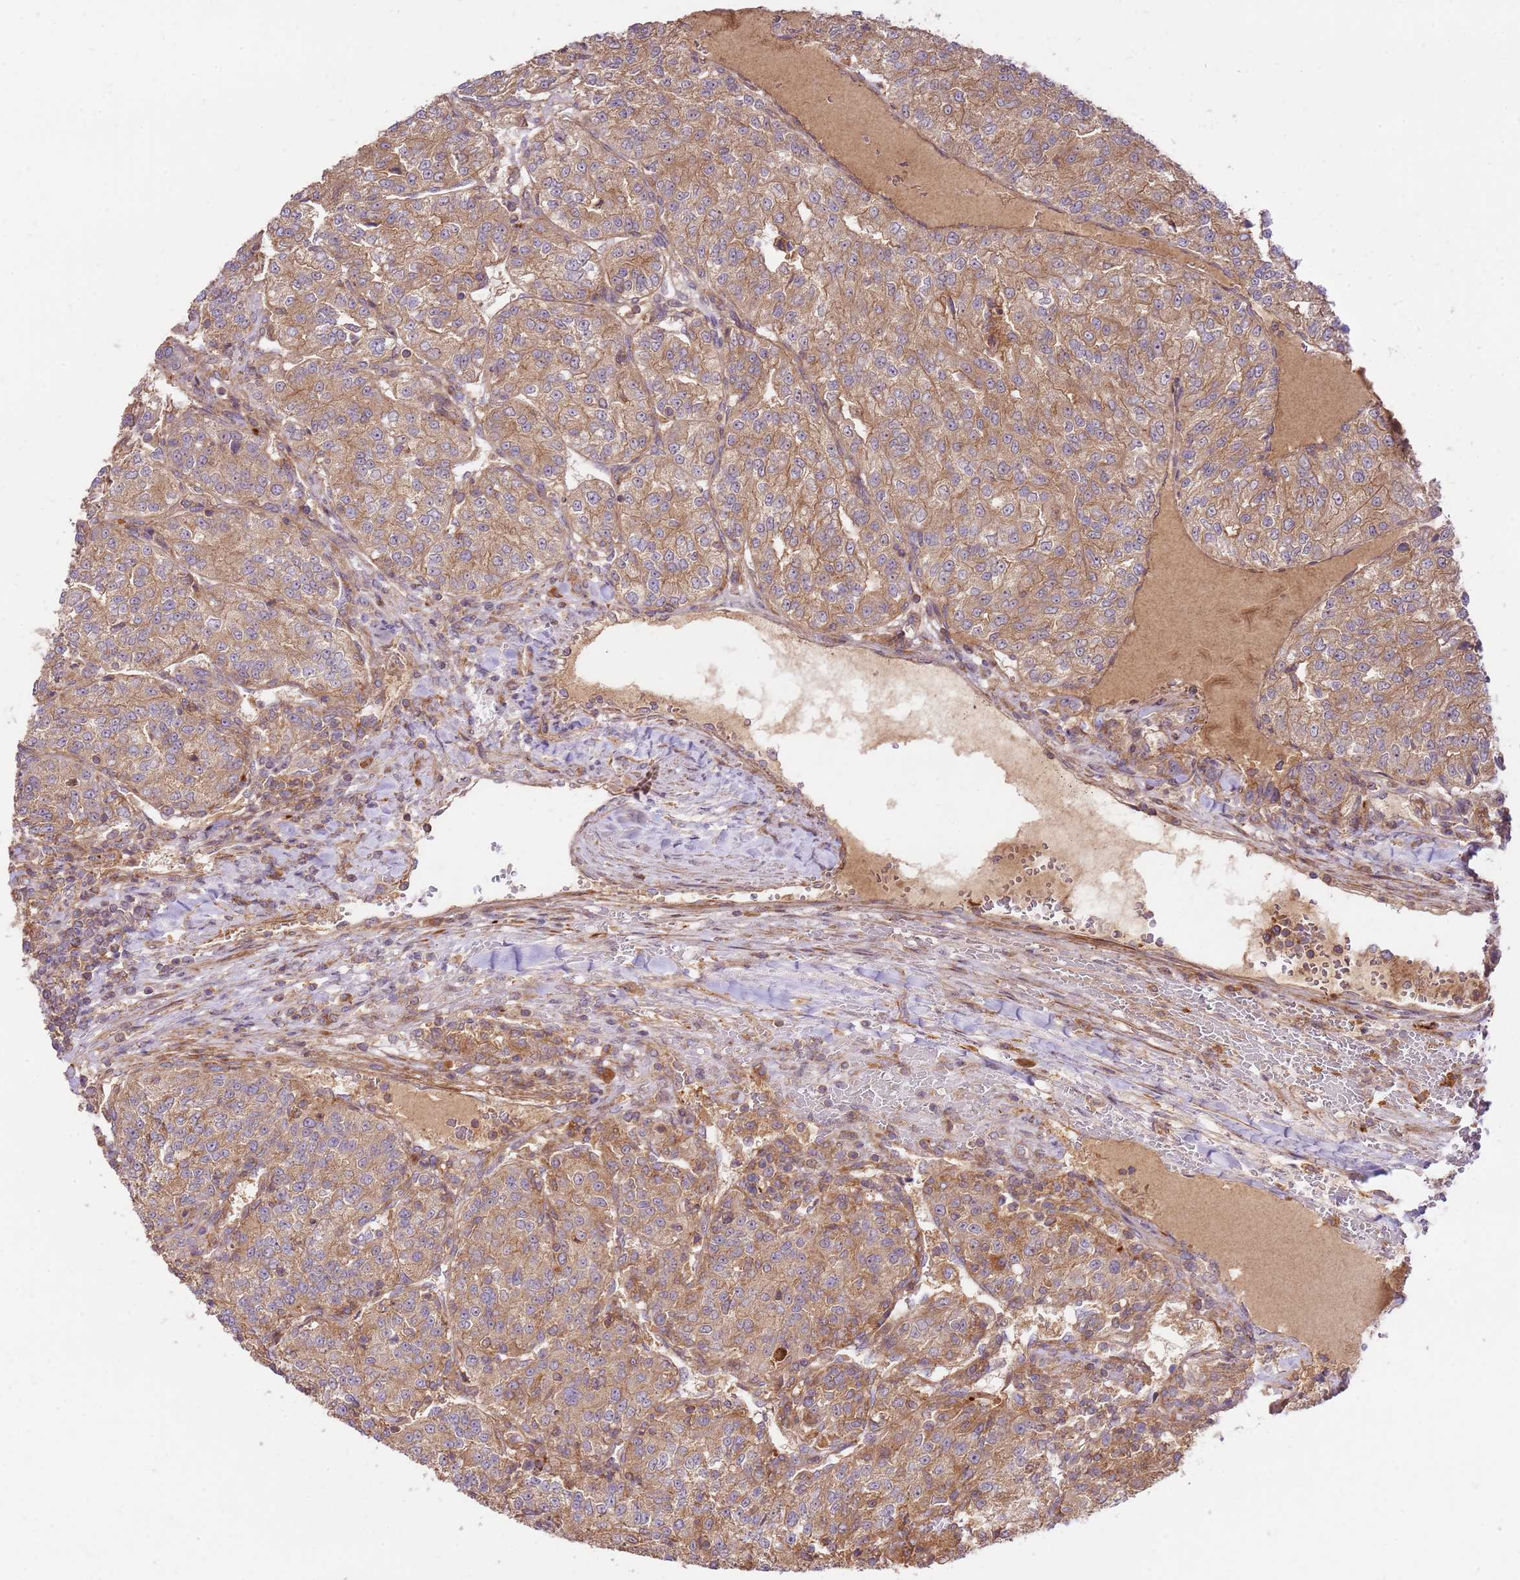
{"staining": {"intensity": "moderate", "quantity": ">75%", "location": "cytoplasmic/membranous"}, "tissue": "renal cancer", "cell_type": "Tumor cells", "image_type": "cancer", "snomed": [{"axis": "morphology", "description": "Adenocarcinoma, NOS"}, {"axis": "topography", "description": "Kidney"}], "caption": "Immunohistochemical staining of adenocarcinoma (renal) displays medium levels of moderate cytoplasmic/membranous staining in about >75% of tumor cells.", "gene": "GAREM1", "patient": {"sex": "female", "age": 63}}